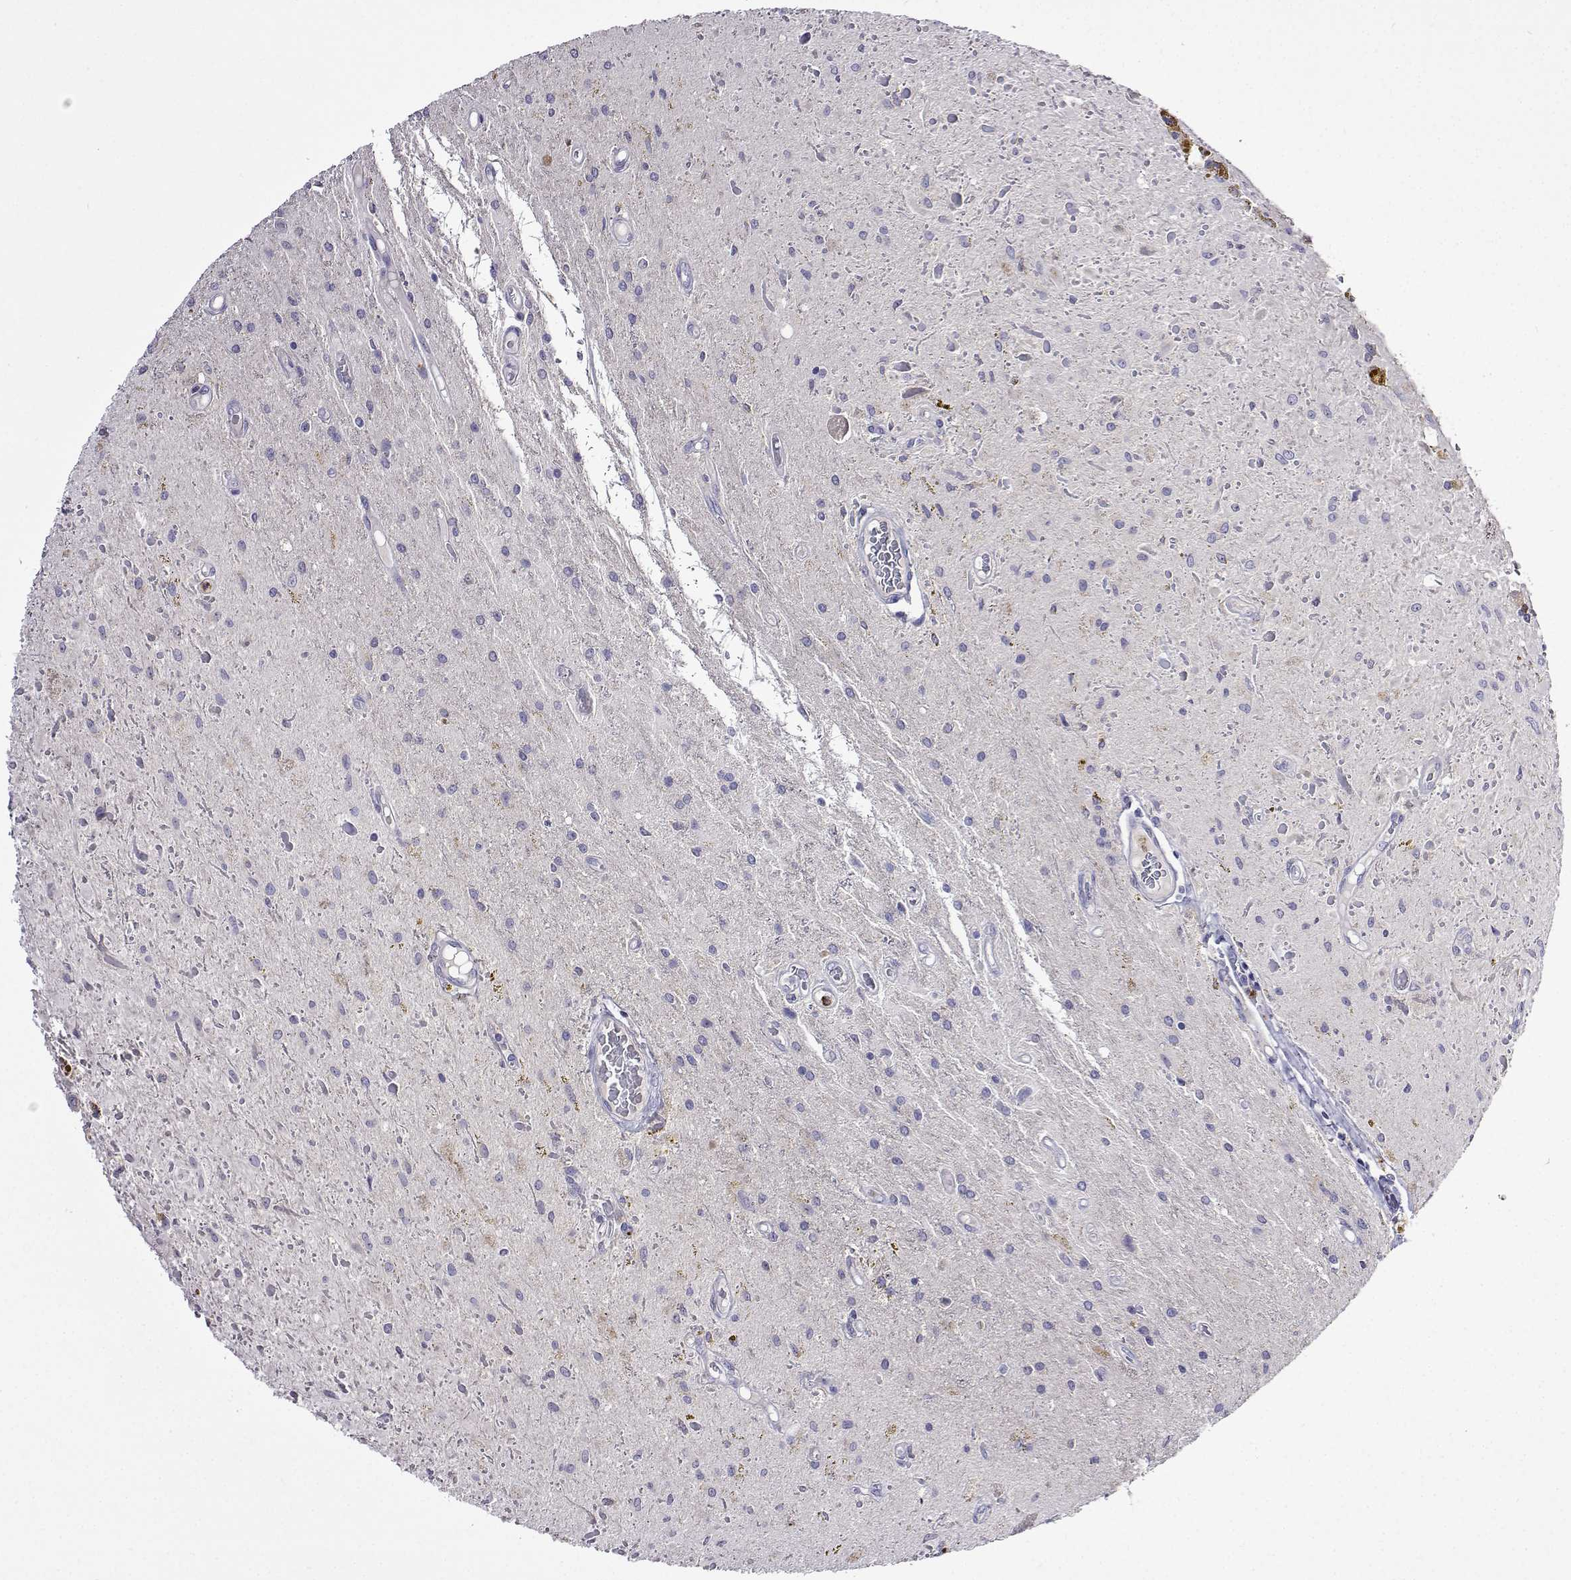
{"staining": {"intensity": "negative", "quantity": "none", "location": "none"}, "tissue": "glioma", "cell_type": "Tumor cells", "image_type": "cancer", "snomed": [{"axis": "morphology", "description": "Glioma, malignant, Low grade"}, {"axis": "topography", "description": "Cerebellum"}], "caption": "Low-grade glioma (malignant) stained for a protein using IHC exhibits no expression tumor cells.", "gene": "SULT2A1", "patient": {"sex": "female", "age": 14}}